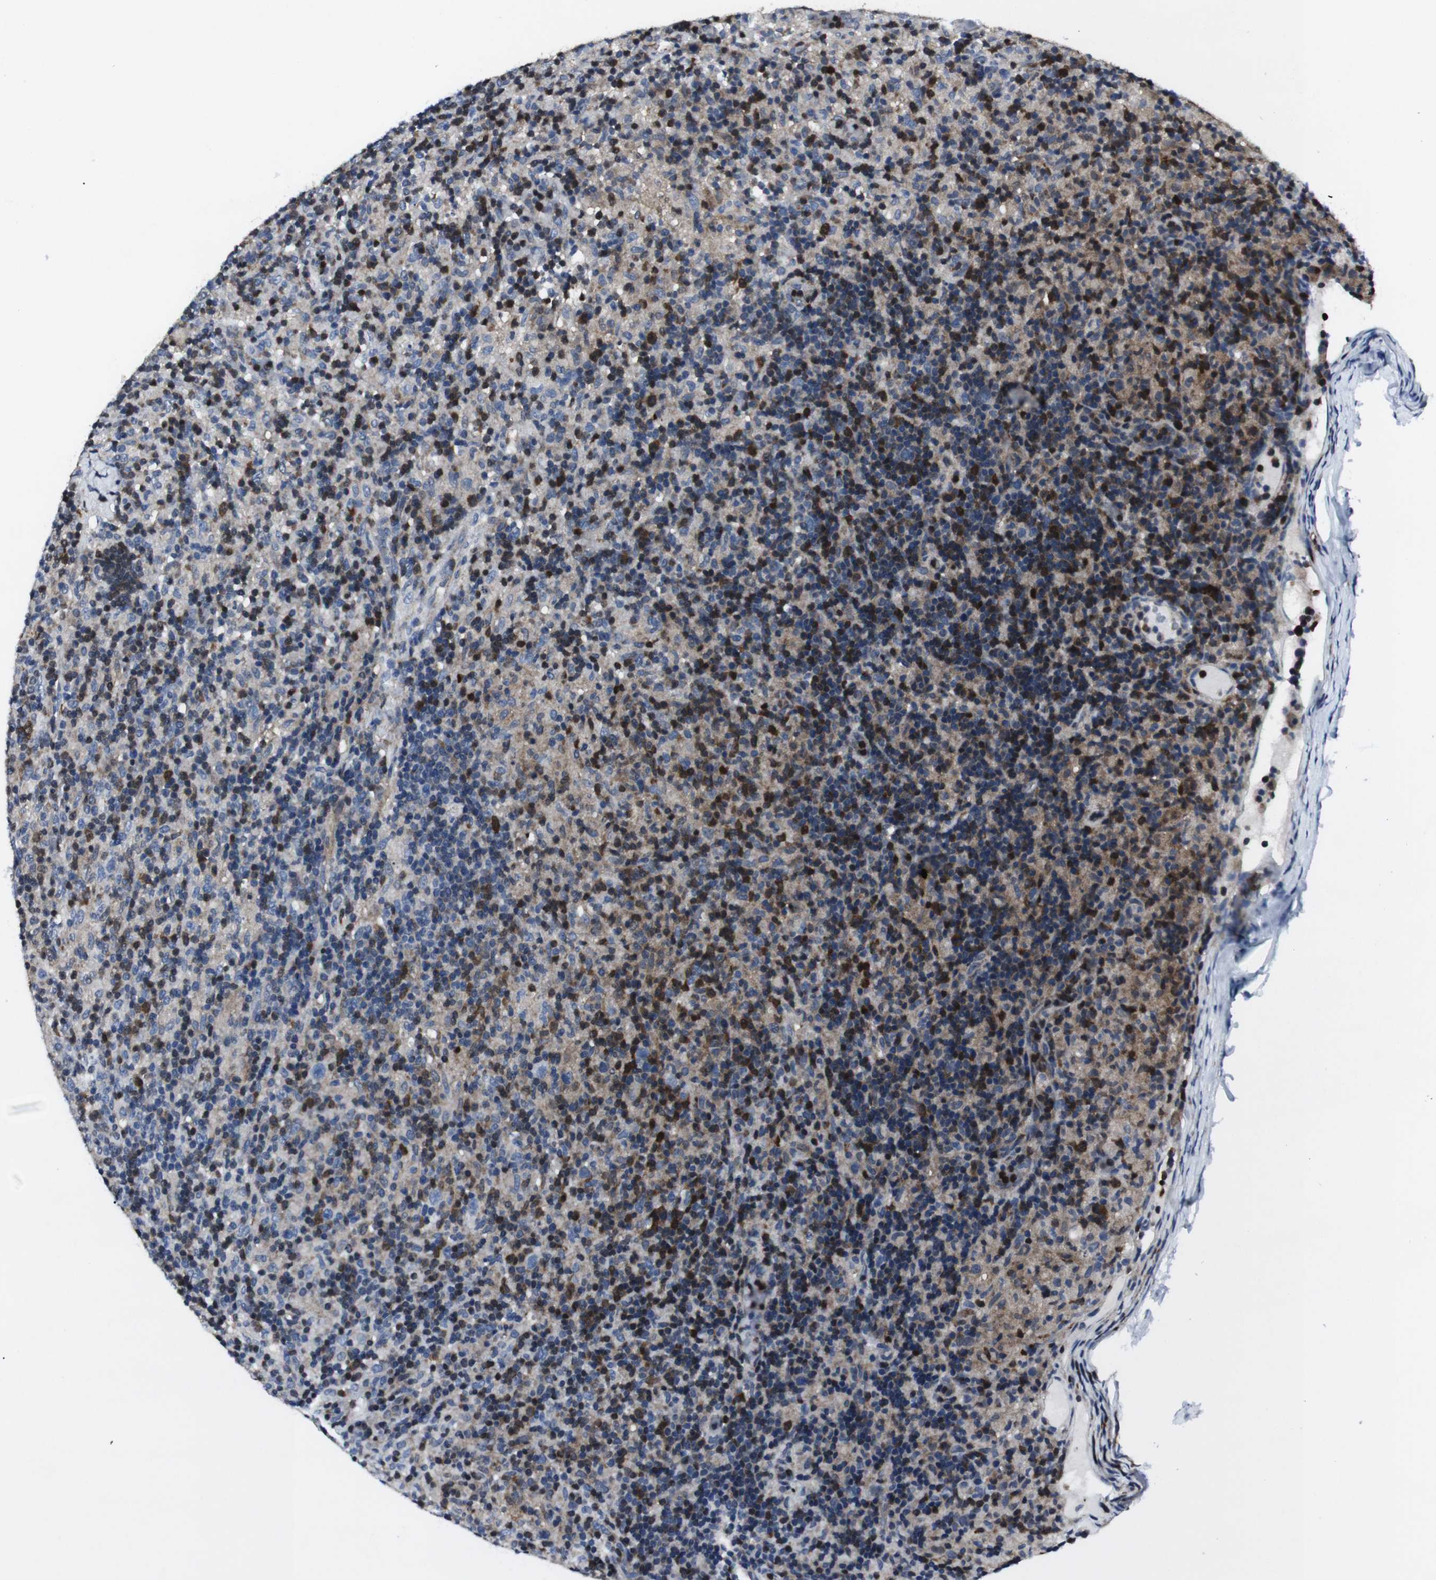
{"staining": {"intensity": "negative", "quantity": "none", "location": "none"}, "tissue": "lymphoma", "cell_type": "Tumor cells", "image_type": "cancer", "snomed": [{"axis": "morphology", "description": "Hodgkin's disease, NOS"}, {"axis": "topography", "description": "Lymph node"}], "caption": "Hodgkin's disease was stained to show a protein in brown. There is no significant positivity in tumor cells.", "gene": "STAT4", "patient": {"sex": "male", "age": 70}}